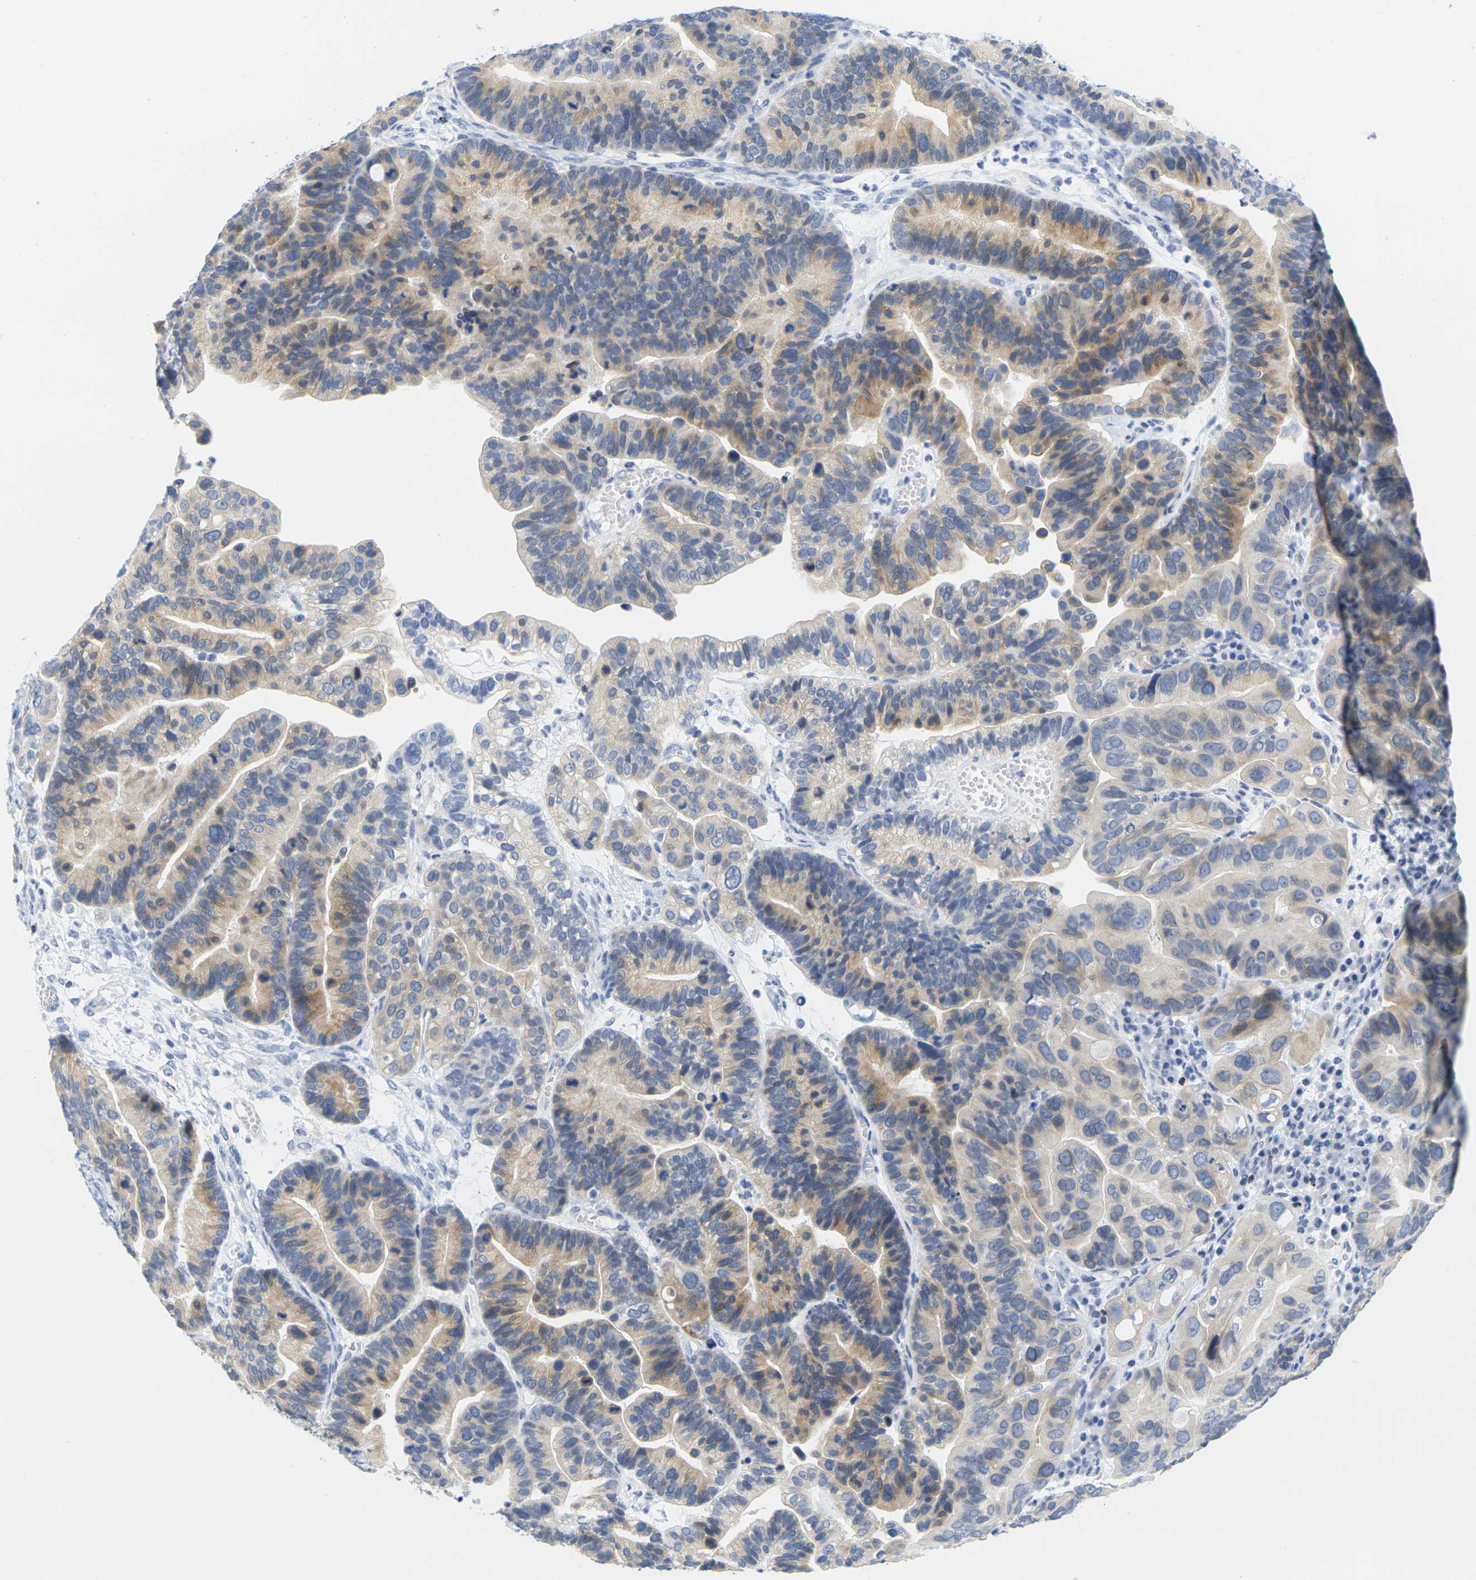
{"staining": {"intensity": "weak", "quantity": ">75%", "location": "cytoplasmic/membranous"}, "tissue": "ovarian cancer", "cell_type": "Tumor cells", "image_type": "cancer", "snomed": [{"axis": "morphology", "description": "Cystadenocarcinoma, serous, NOS"}, {"axis": "topography", "description": "Ovary"}], "caption": "Ovarian cancer stained with immunohistochemistry exhibits weak cytoplasmic/membranous positivity in approximately >75% of tumor cells.", "gene": "HLA-DOB", "patient": {"sex": "female", "age": 56}}